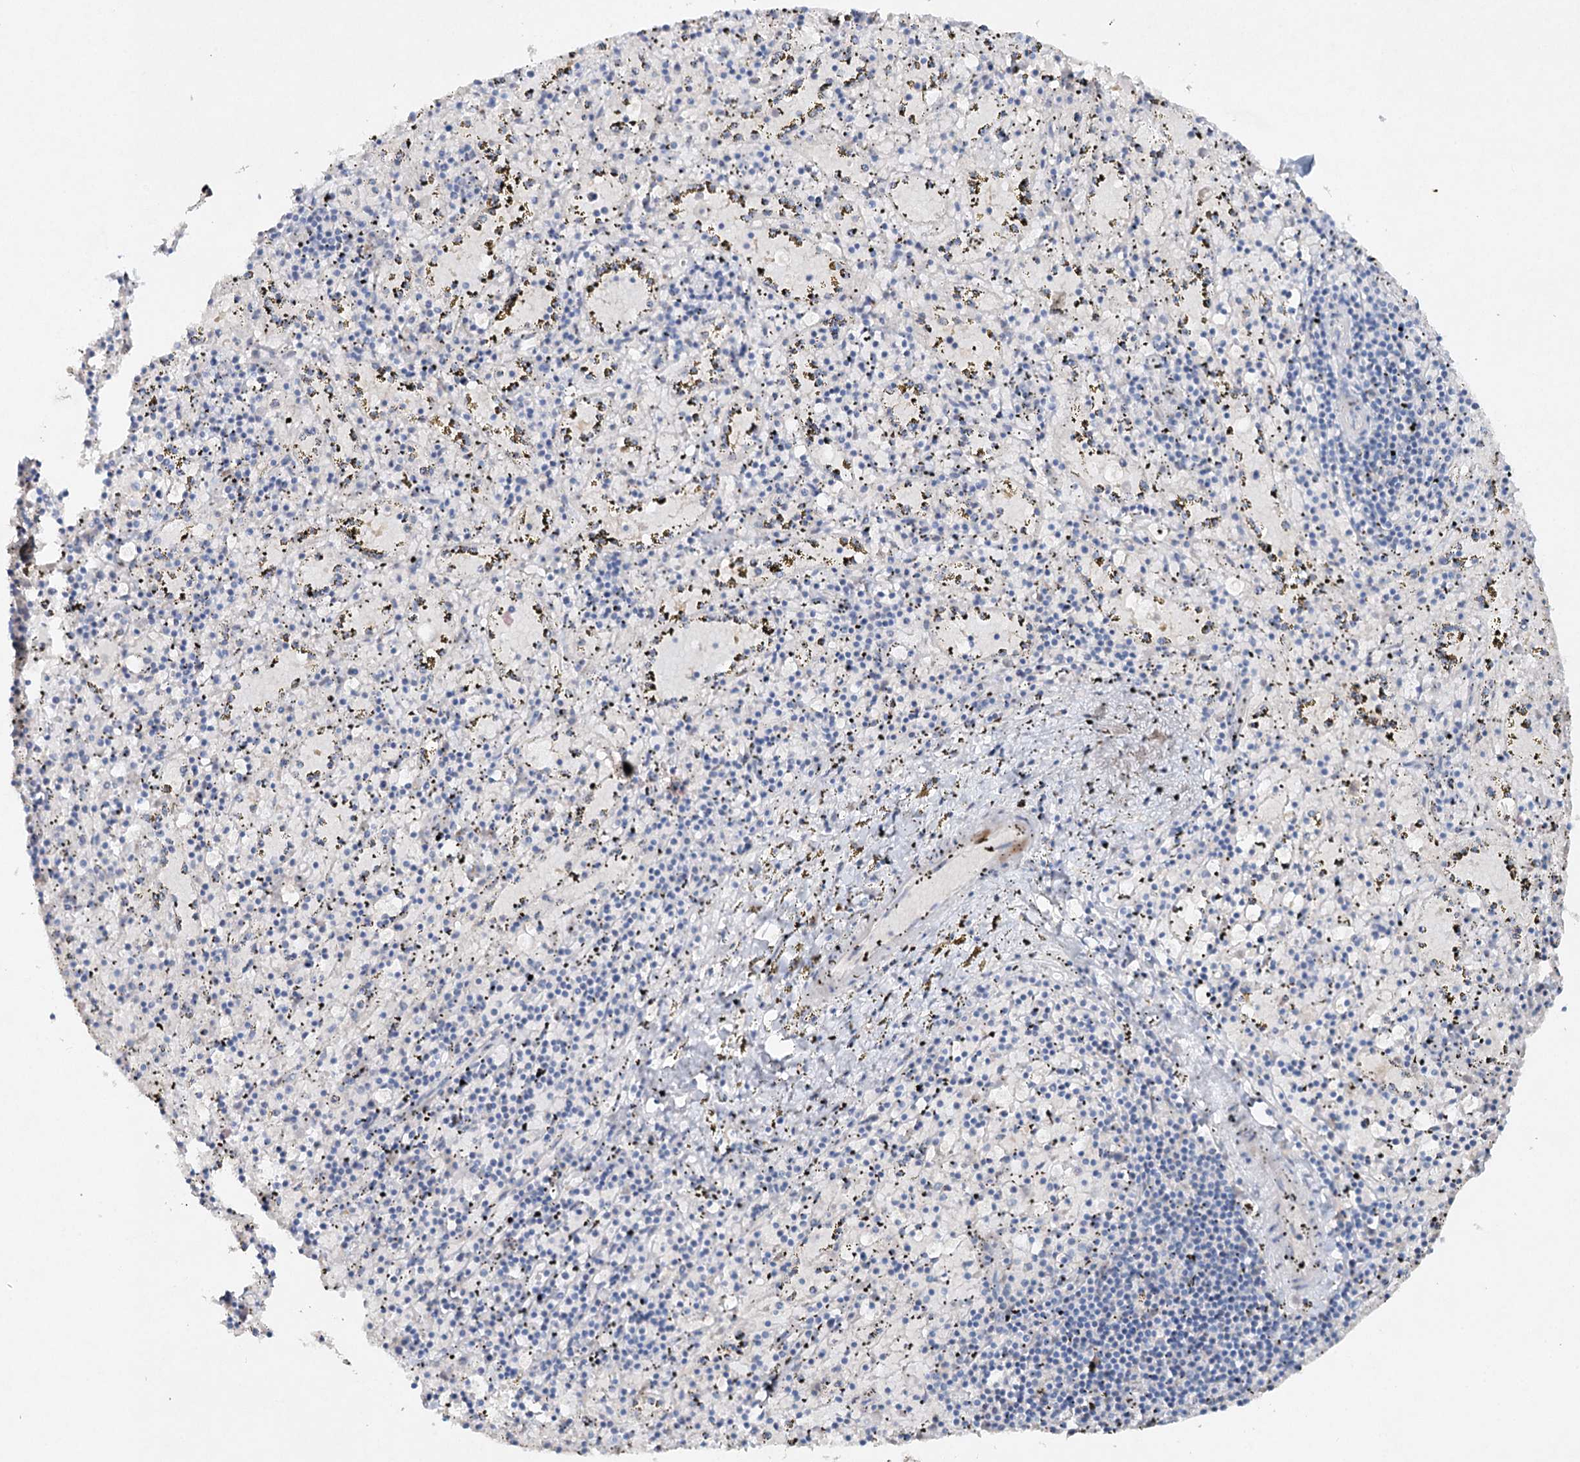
{"staining": {"intensity": "negative", "quantity": "none", "location": "none"}, "tissue": "spleen", "cell_type": "Cells in red pulp", "image_type": "normal", "snomed": [{"axis": "morphology", "description": "Normal tissue, NOS"}, {"axis": "topography", "description": "Spleen"}], "caption": "An IHC micrograph of normal spleen is shown. There is no staining in cells in red pulp of spleen.", "gene": "RFX6", "patient": {"sex": "male", "age": 11}}